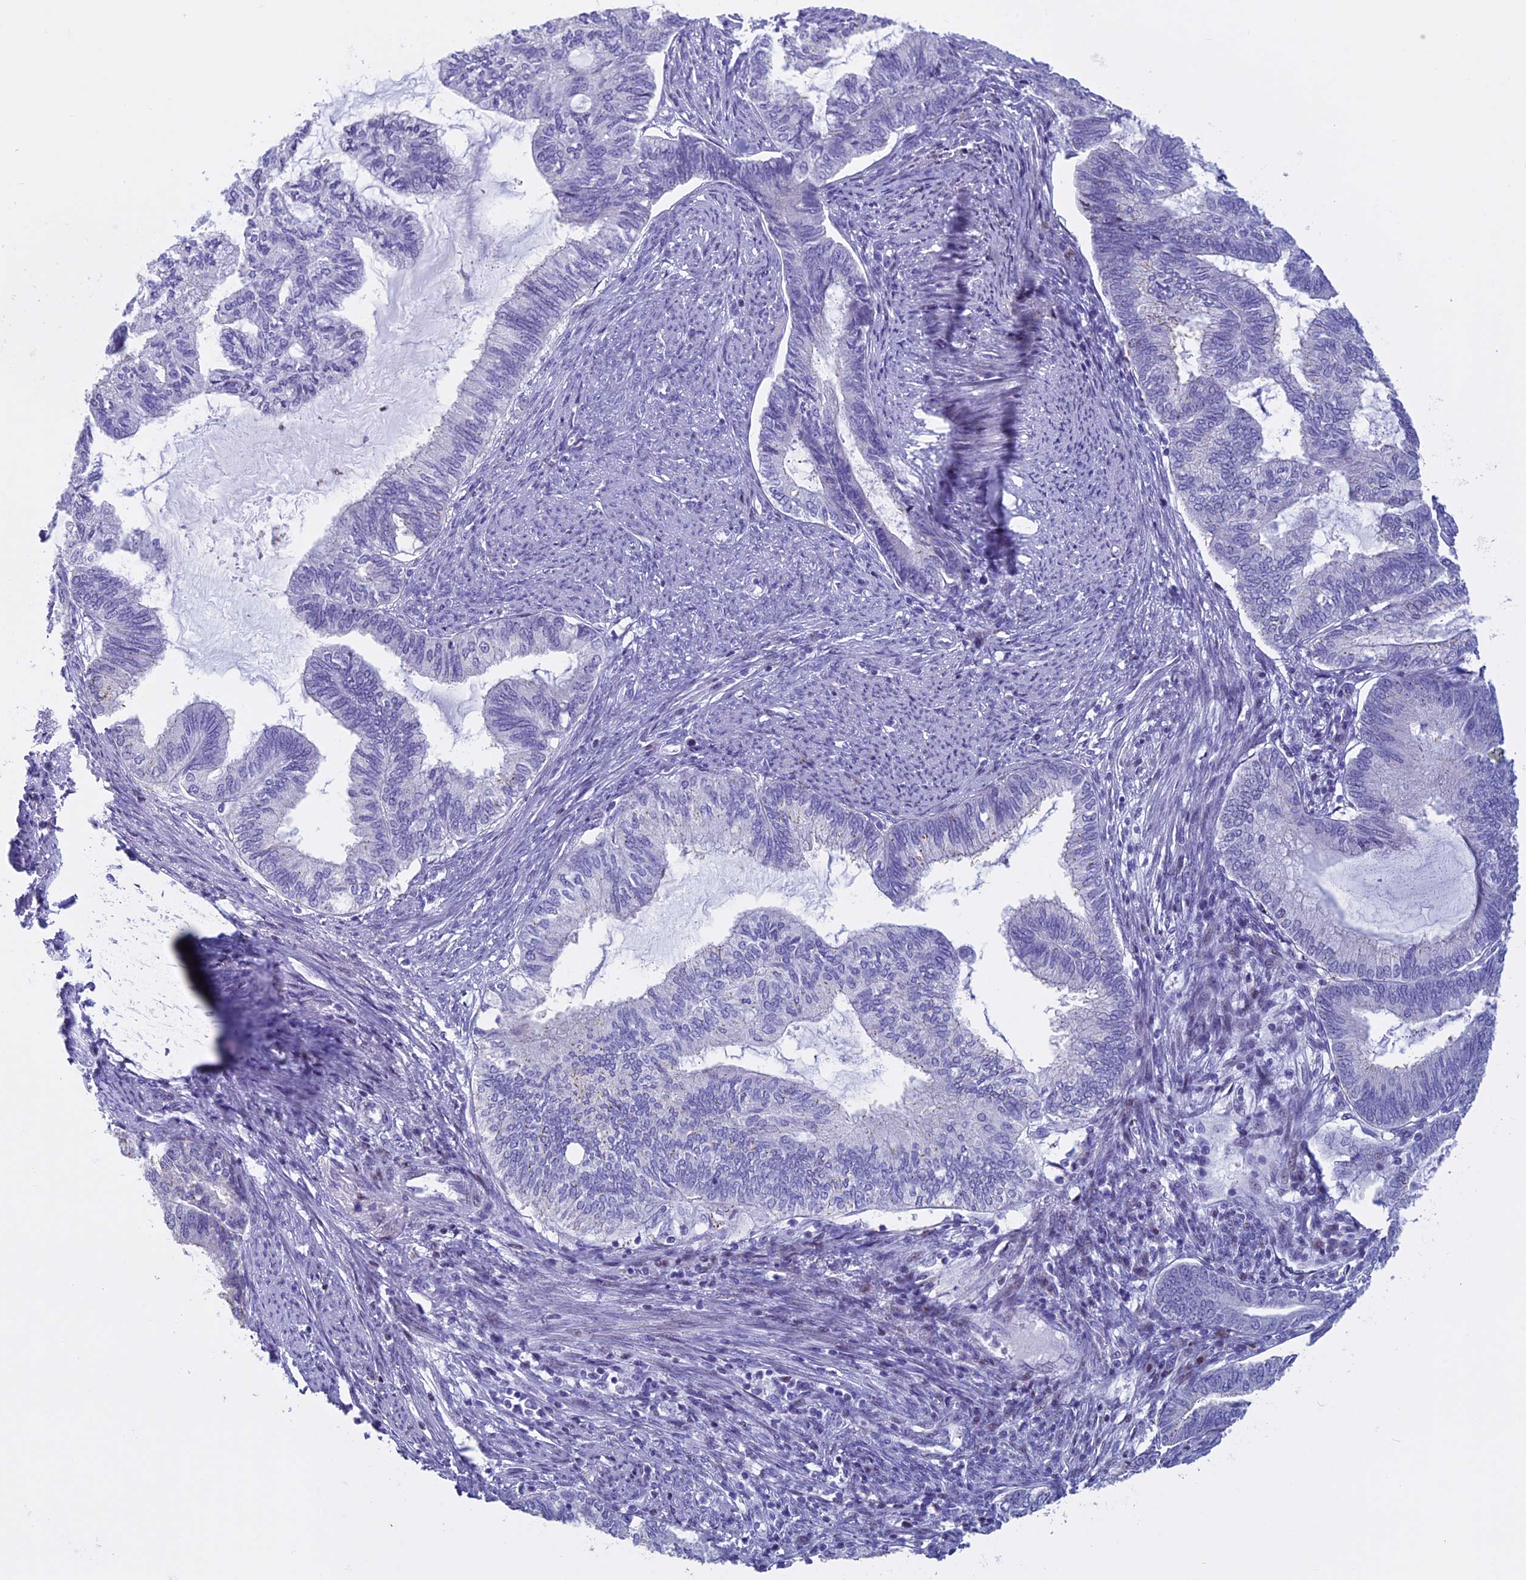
{"staining": {"intensity": "negative", "quantity": "none", "location": "none"}, "tissue": "endometrial cancer", "cell_type": "Tumor cells", "image_type": "cancer", "snomed": [{"axis": "morphology", "description": "Adenocarcinoma, NOS"}, {"axis": "topography", "description": "Endometrium"}], "caption": "Endometrial cancer (adenocarcinoma) was stained to show a protein in brown. There is no significant positivity in tumor cells.", "gene": "KCTD21", "patient": {"sex": "female", "age": 86}}